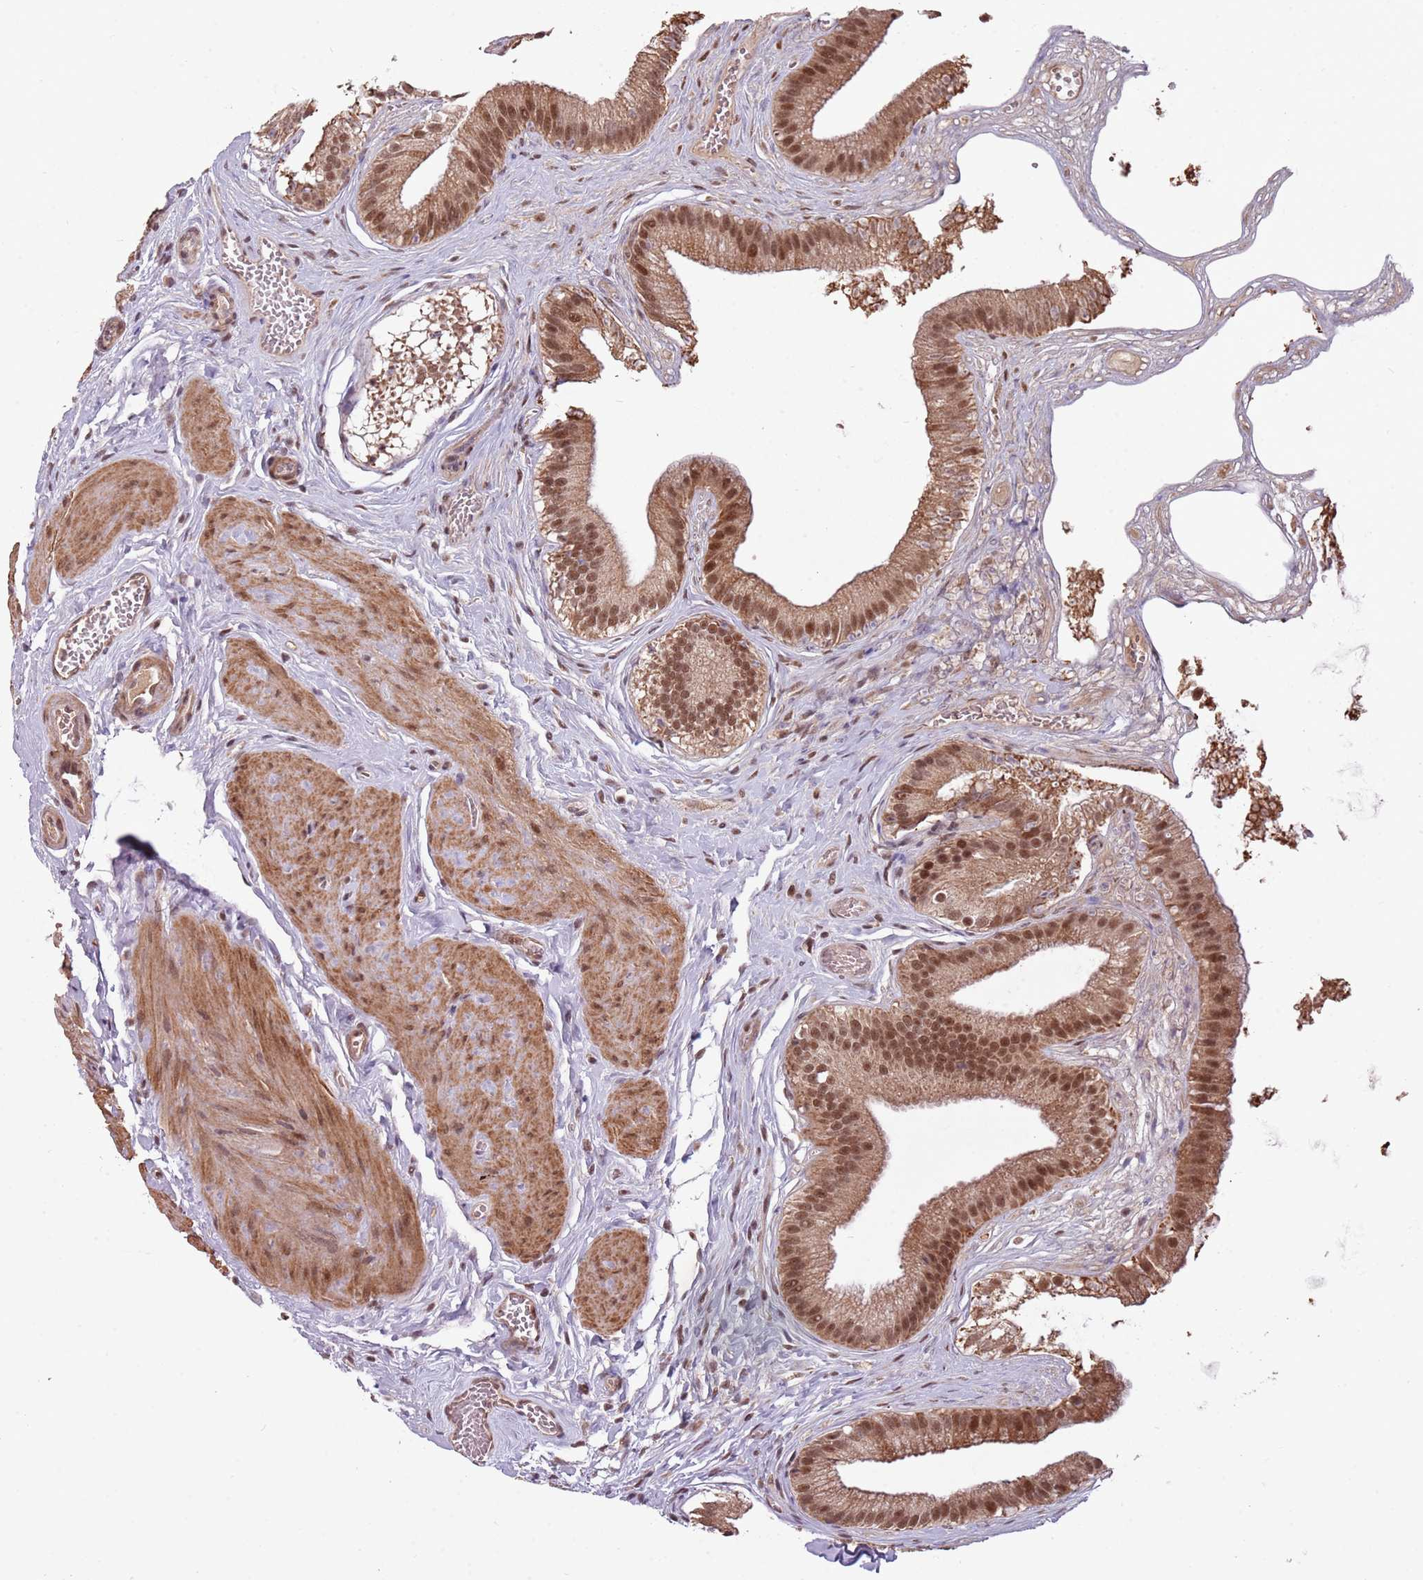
{"staining": {"intensity": "strong", "quantity": ">75%", "location": "cytoplasmic/membranous,nuclear"}, "tissue": "gallbladder", "cell_type": "Glandular cells", "image_type": "normal", "snomed": [{"axis": "morphology", "description": "Normal tissue, NOS"}, {"axis": "topography", "description": "Gallbladder"}], "caption": "This photomicrograph demonstrates benign gallbladder stained with immunohistochemistry (IHC) to label a protein in brown. The cytoplasmic/membranous,nuclear of glandular cells show strong positivity for the protein. Nuclei are counter-stained blue.", "gene": "SUDS3", "patient": {"sex": "female", "age": 54}}